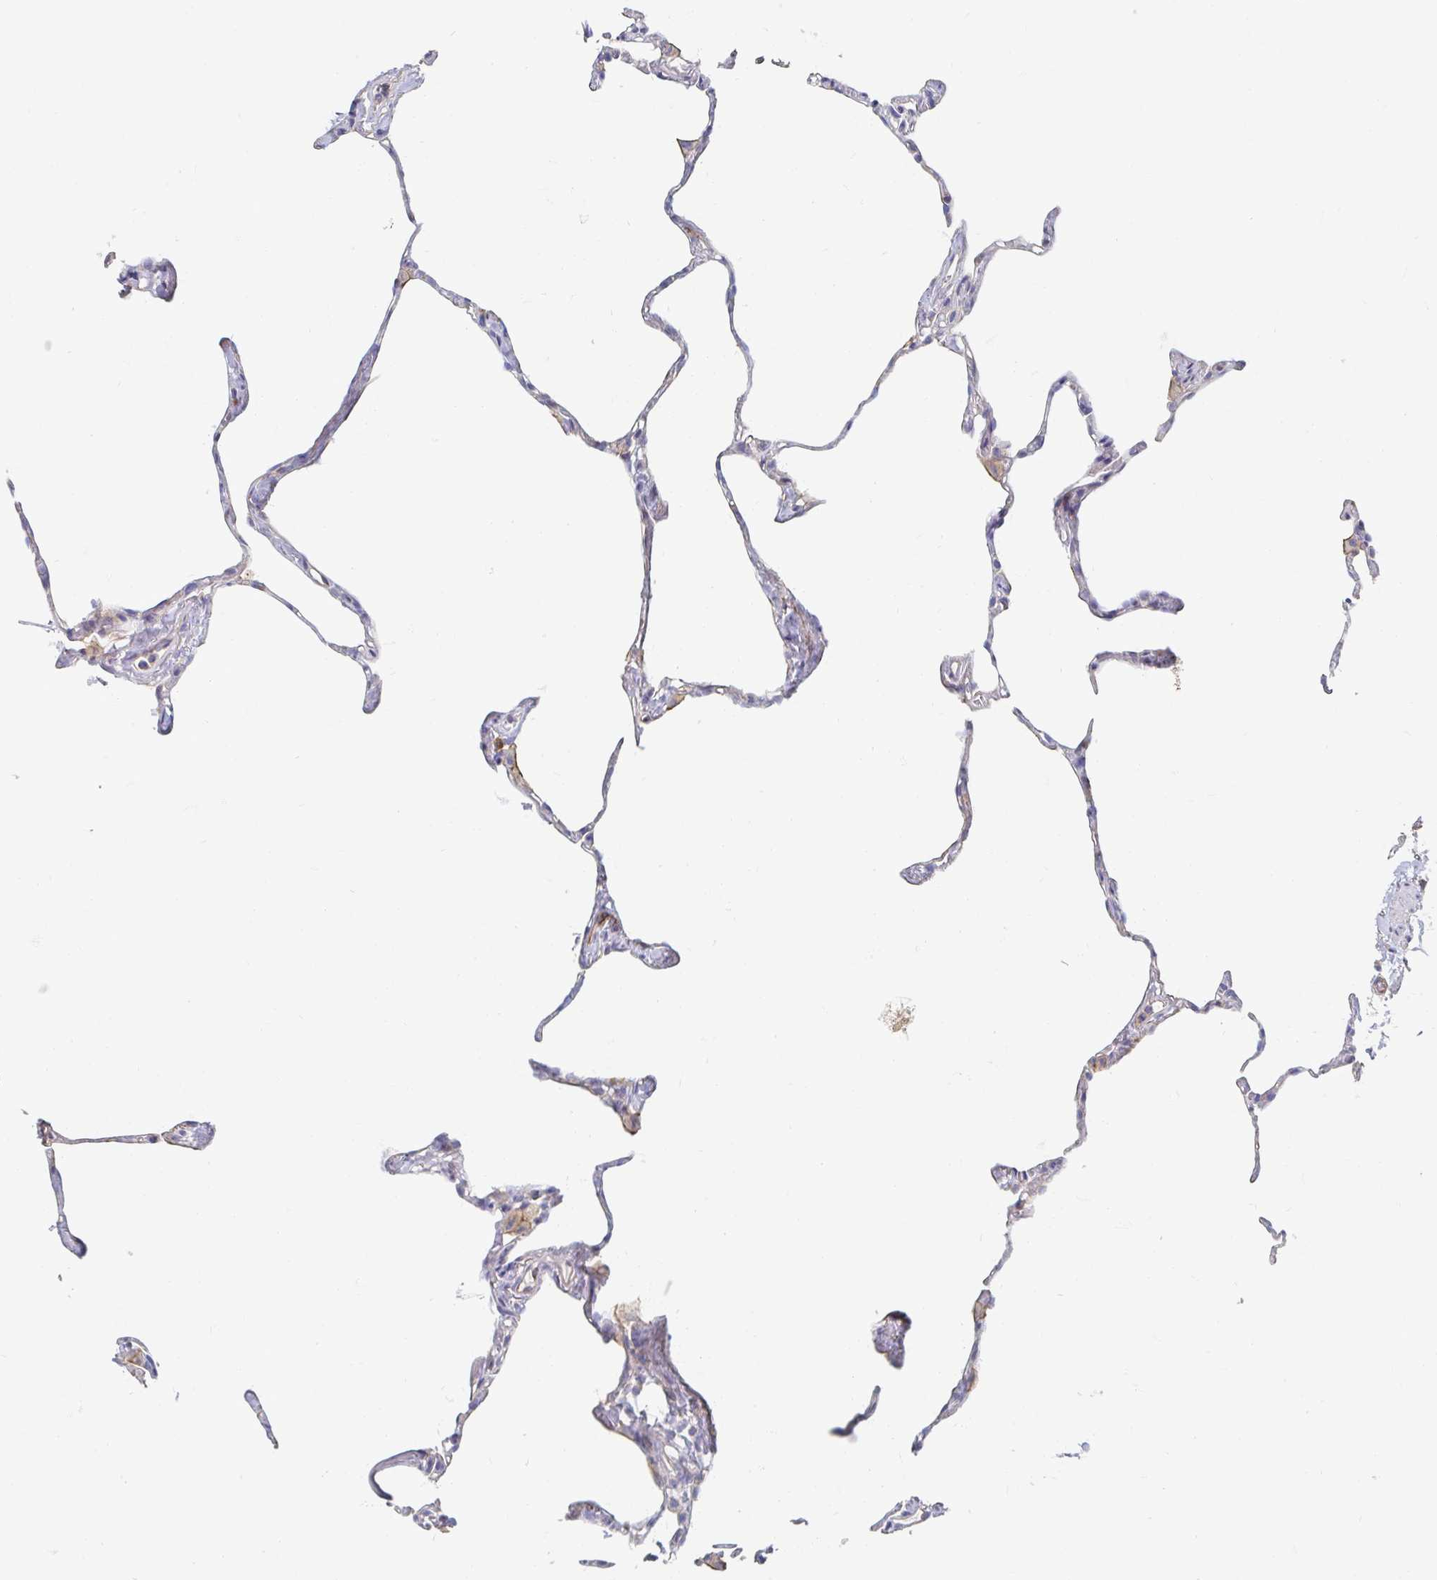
{"staining": {"intensity": "negative", "quantity": "none", "location": "none"}, "tissue": "lung", "cell_type": "Alveolar cells", "image_type": "normal", "snomed": [{"axis": "morphology", "description": "Normal tissue, NOS"}, {"axis": "topography", "description": "Lung"}], "caption": "Immunohistochemistry of benign human lung exhibits no staining in alveolar cells. (Immunohistochemistry (ihc), brightfield microscopy, high magnification).", "gene": "MYLK2", "patient": {"sex": "male", "age": 65}}